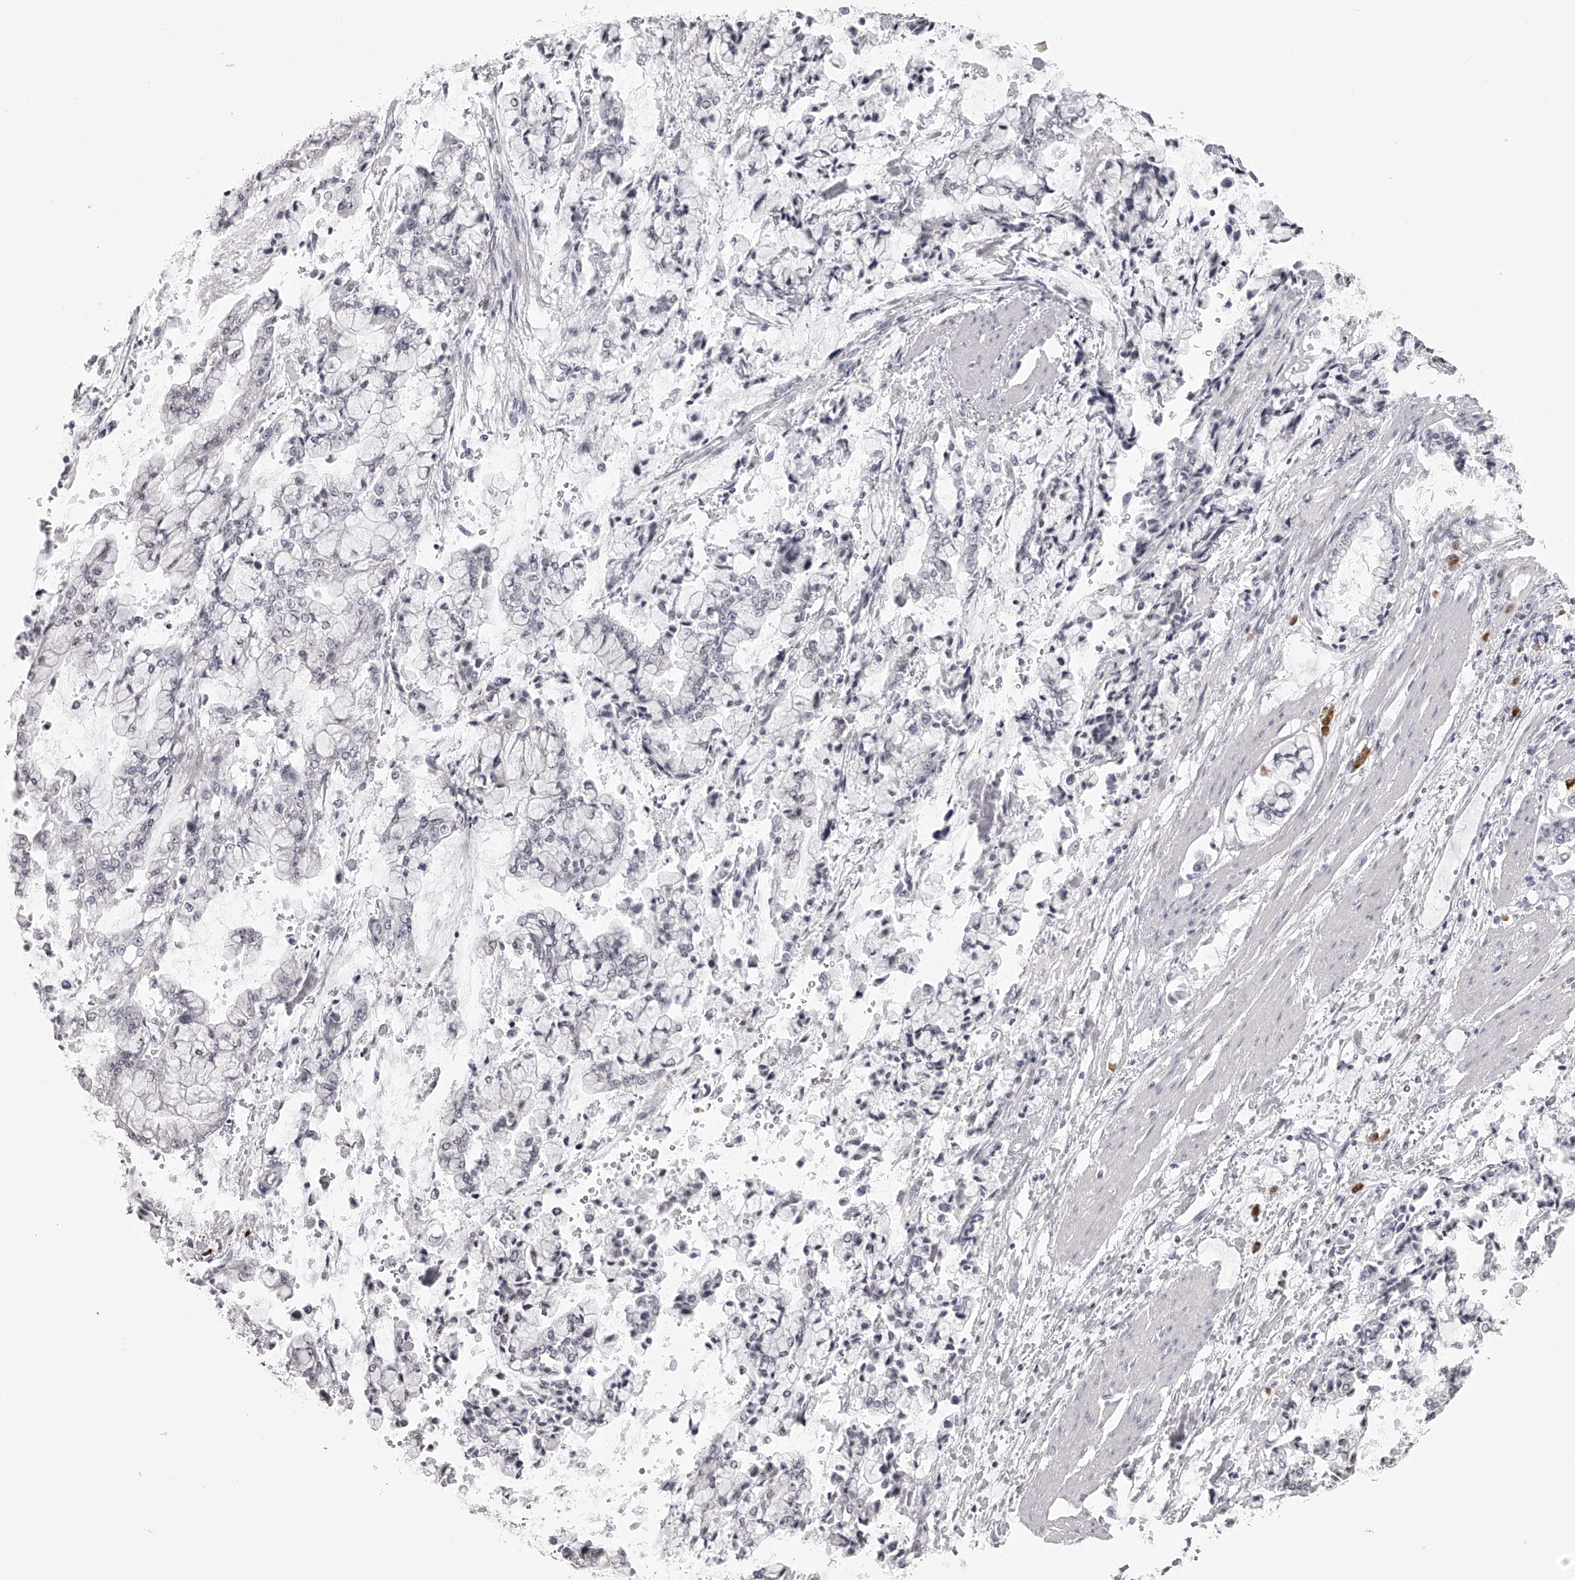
{"staining": {"intensity": "negative", "quantity": "none", "location": "none"}, "tissue": "stomach cancer", "cell_type": "Tumor cells", "image_type": "cancer", "snomed": [{"axis": "morphology", "description": "Normal tissue, NOS"}, {"axis": "morphology", "description": "Adenocarcinoma, NOS"}, {"axis": "topography", "description": "Stomach, upper"}, {"axis": "topography", "description": "Stomach"}], "caption": "Stomach cancer stained for a protein using immunohistochemistry shows no expression tumor cells.", "gene": "SEC11C", "patient": {"sex": "male", "age": 76}}